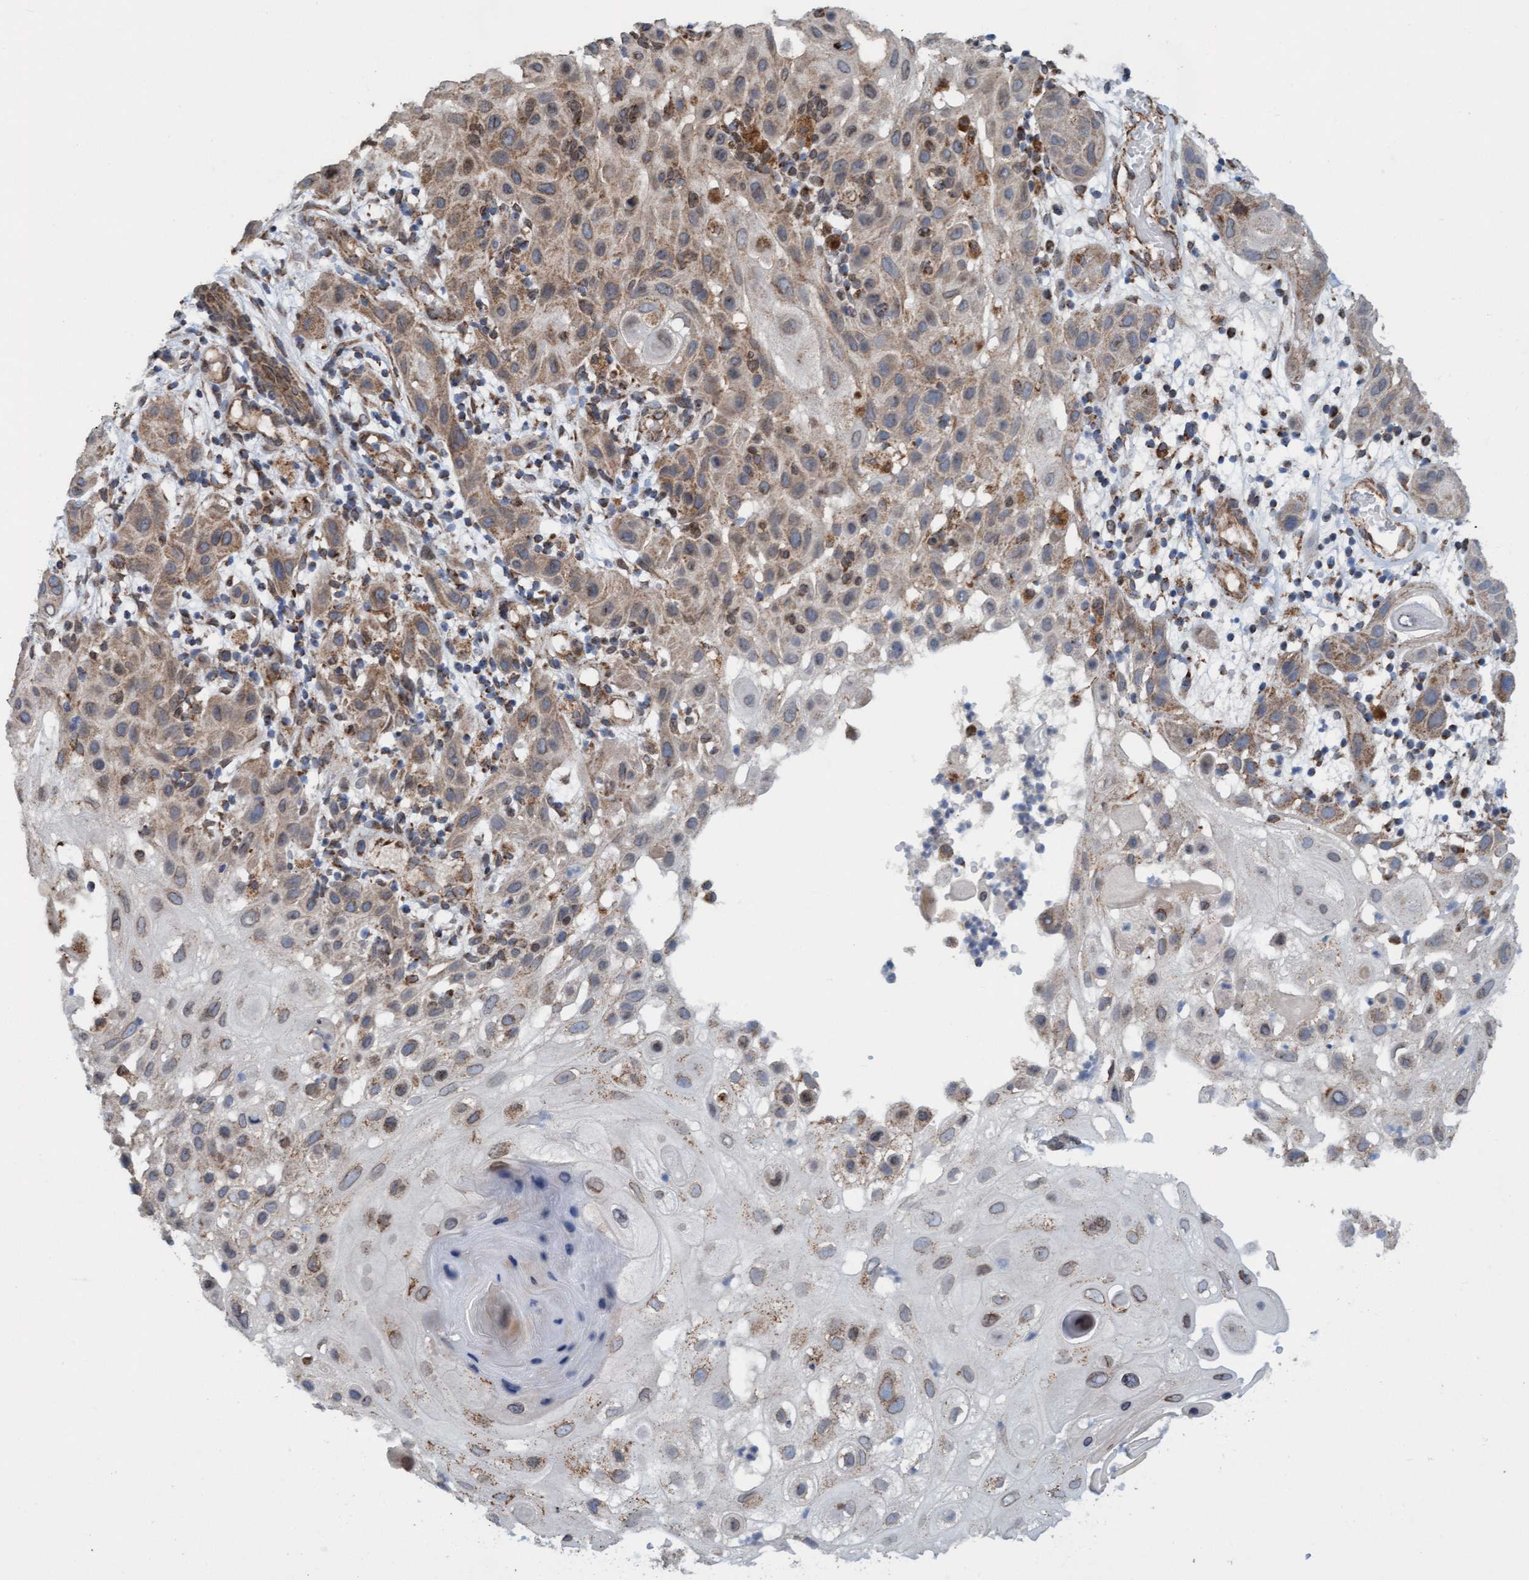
{"staining": {"intensity": "moderate", "quantity": "25%-75%", "location": "cytoplasmic/membranous"}, "tissue": "skin cancer", "cell_type": "Tumor cells", "image_type": "cancer", "snomed": [{"axis": "morphology", "description": "Squamous cell carcinoma, NOS"}, {"axis": "topography", "description": "Skin"}], "caption": "Skin cancer stained with a brown dye displays moderate cytoplasmic/membranous positive staining in approximately 25%-75% of tumor cells.", "gene": "MRPS23", "patient": {"sex": "female", "age": 96}}